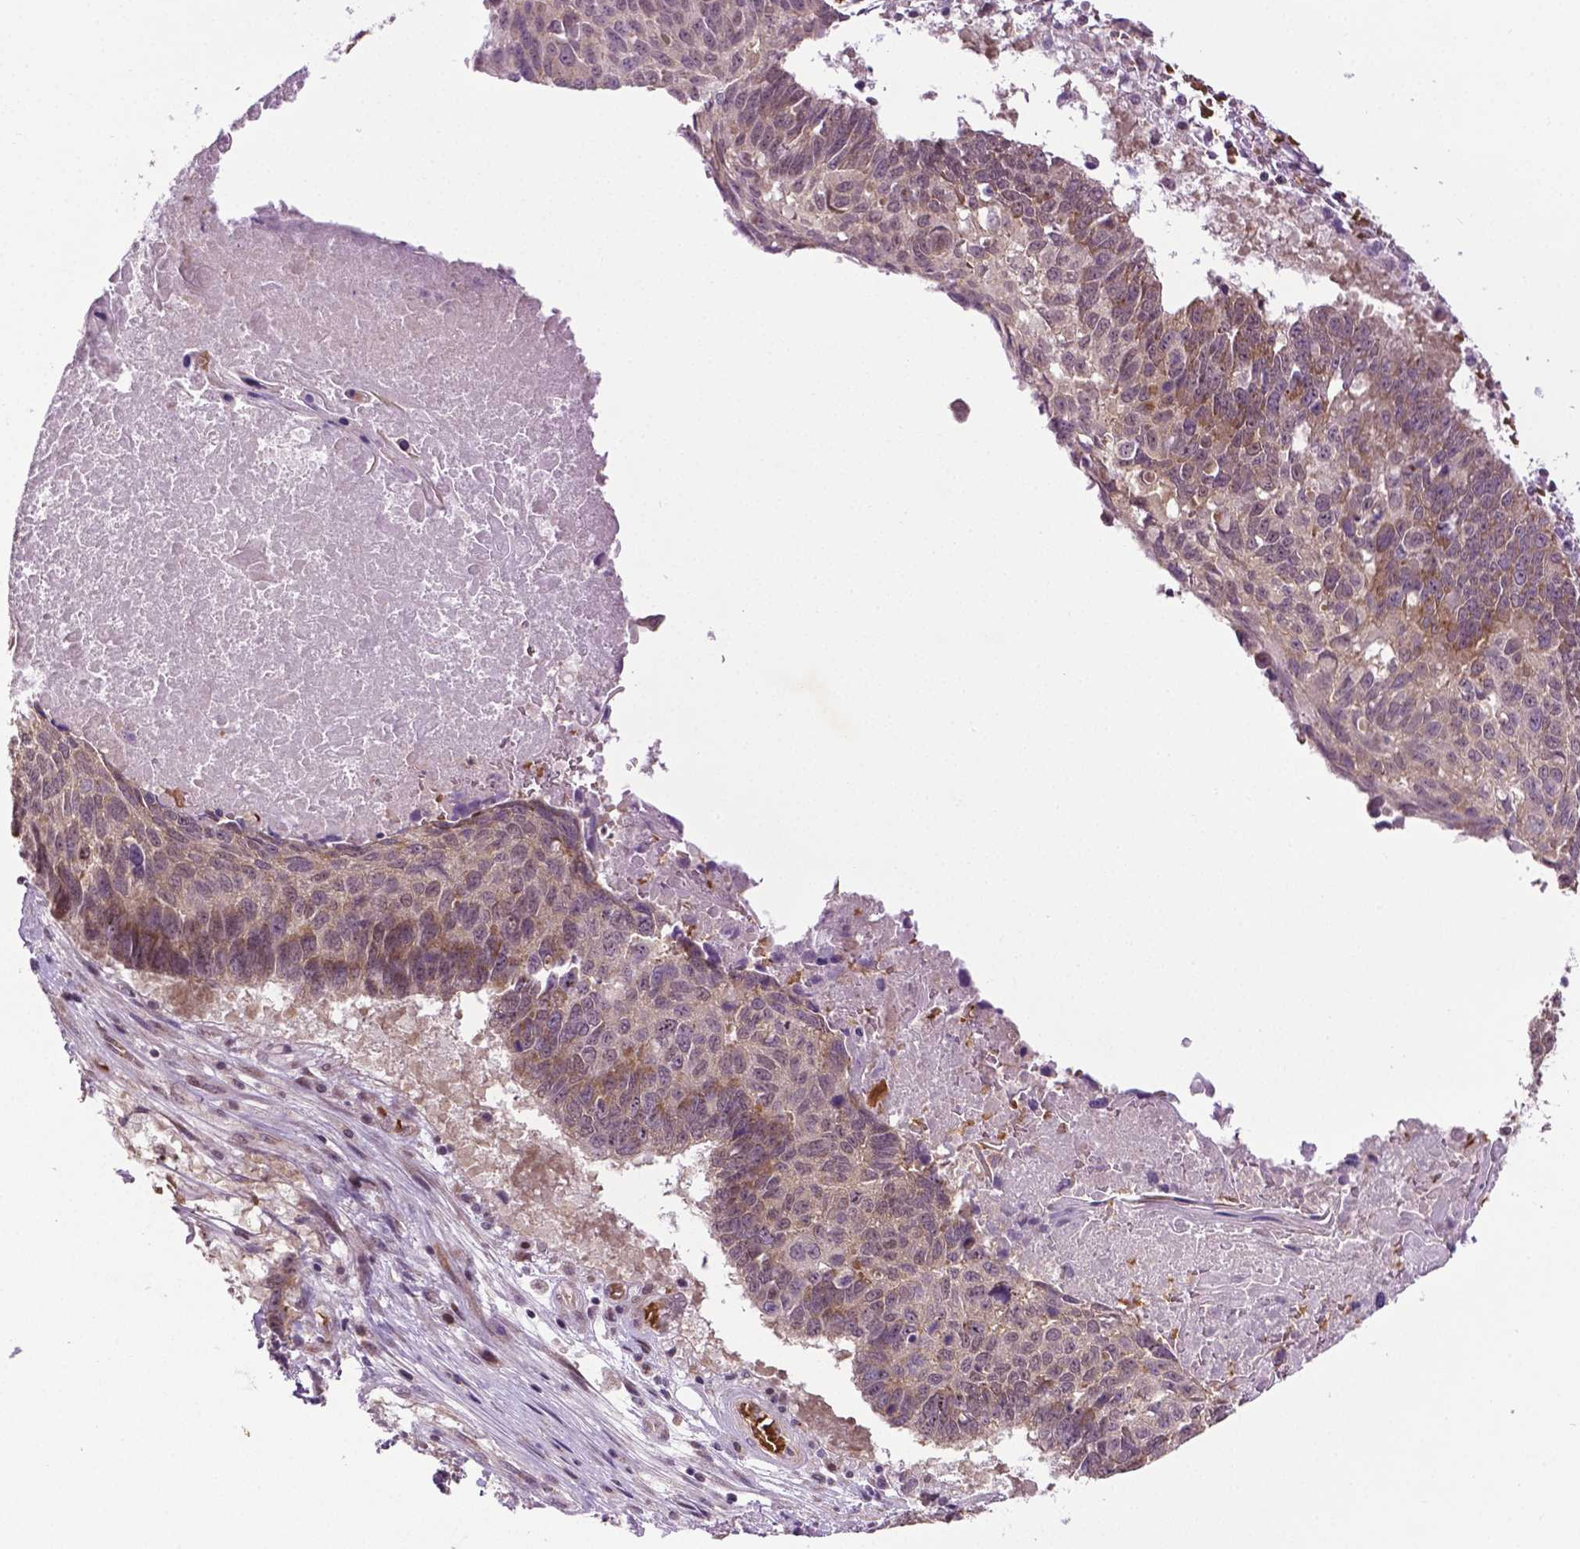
{"staining": {"intensity": "weak", "quantity": "25%-75%", "location": "cytoplasmic/membranous,nuclear"}, "tissue": "lung cancer", "cell_type": "Tumor cells", "image_type": "cancer", "snomed": [{"axis": "morphology", "description": "Squamous cell carcinoma, NOS"}, {"axis": "topography", "description": "Lung"}], "caption": "Immunohistochemistry (IHC) image of neoplastic tissue: human lung cancer (squamous cell carcinoma) stained using immunohistochemistry (IHC) reveals low levels of weak protein expression localized specifically in the cytoplasmic/membranous and nuclear of tumor cells, appearing as a cytoplasmic/membranous and nuclear brown color.", "gene": "ZNF41", "patient": {"sex": "male", "age": 73}}